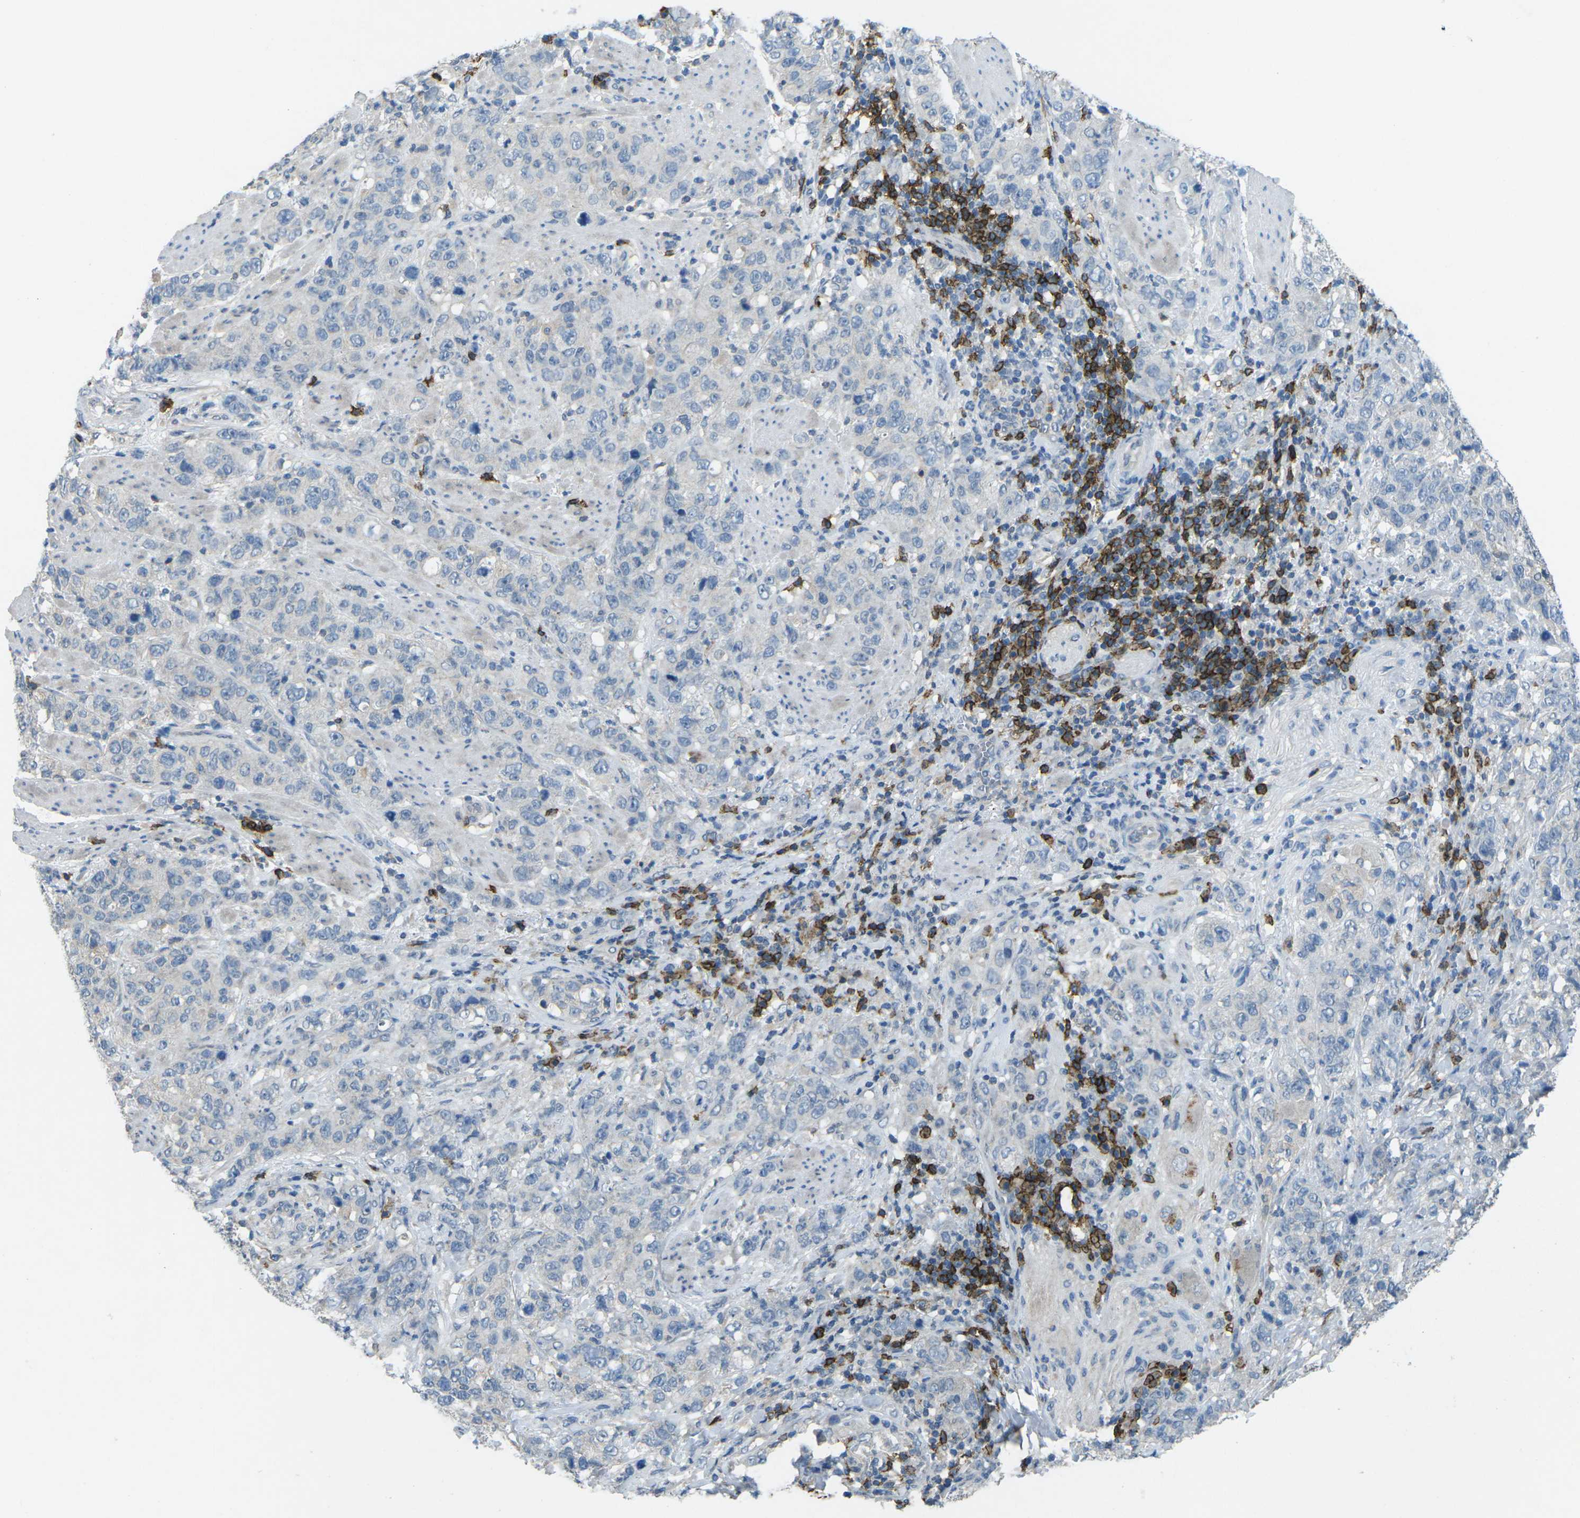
{"staining": {"intensity": "negative", "quantity": "none", "location": "none"}, "tissue": "stomach cancer", "cell_type": "Tumor cells", "image_type": "cancer", "snomed": [{"axis": "morphology", "description": "Adenocarcinoma, NOS"}, {"axis": "topography", "description": "Stomach"}], "caption": "There is no significant expression in tumor cells of adenocarcinoma (stomach).", "gene": "CD19", "patient": {"sex": "male", "age": 48}}